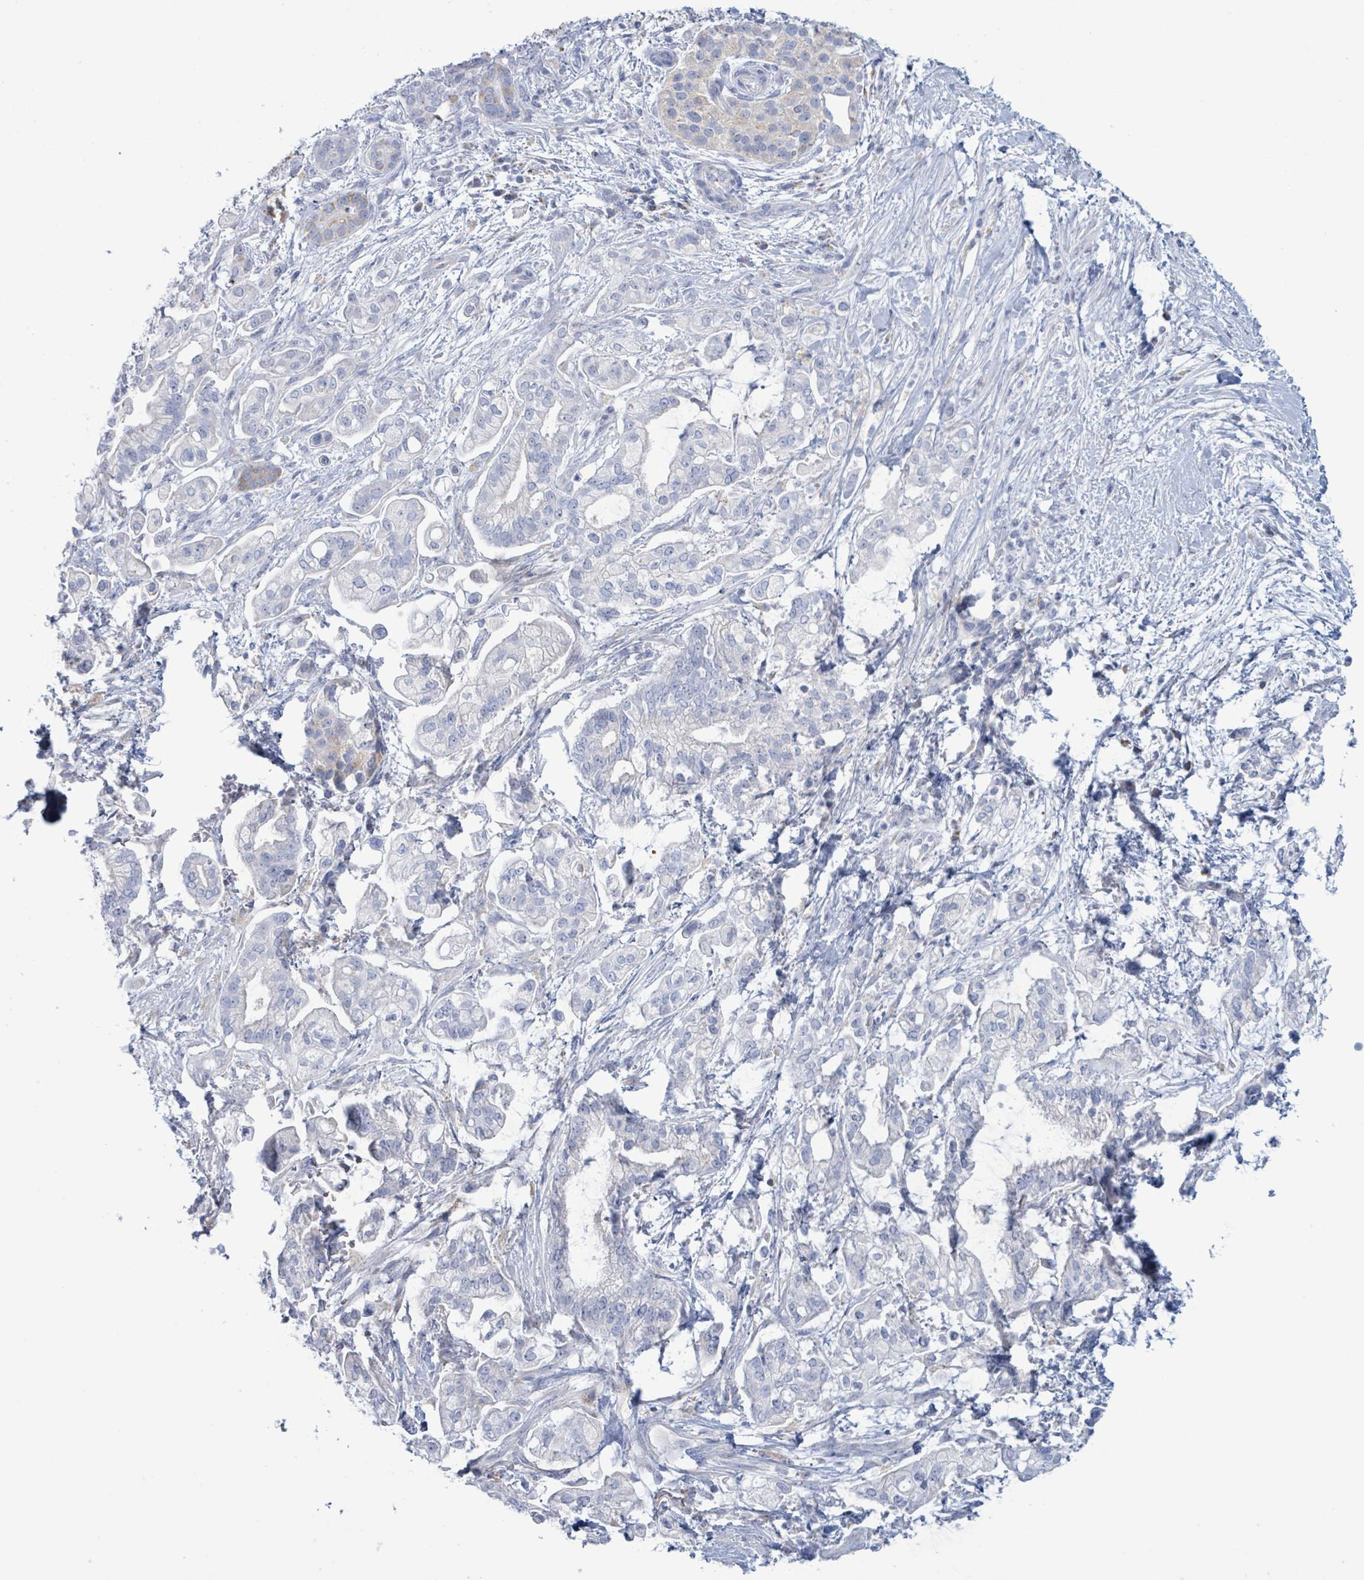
{"staining": {"intensity": "negative", "quantity": "none", "location": "none"}, "tissue": "pancreatic cancer", "cell_type": "Tumor cells", "image_type": "cancer", "snomed": [{"axis": "morphology", "description": "Adenocarcinoma, NOS"}, {"axis": "topography", "description": "Pancreas"}], "caption": "An IHC image of pancreatic adenocarcinoma is shown. There is no staining in tumor cells of pancreatic adenocarcinoma.", "gene": "AKR1C4", "patient": {"sex": "female", "age": 69}}